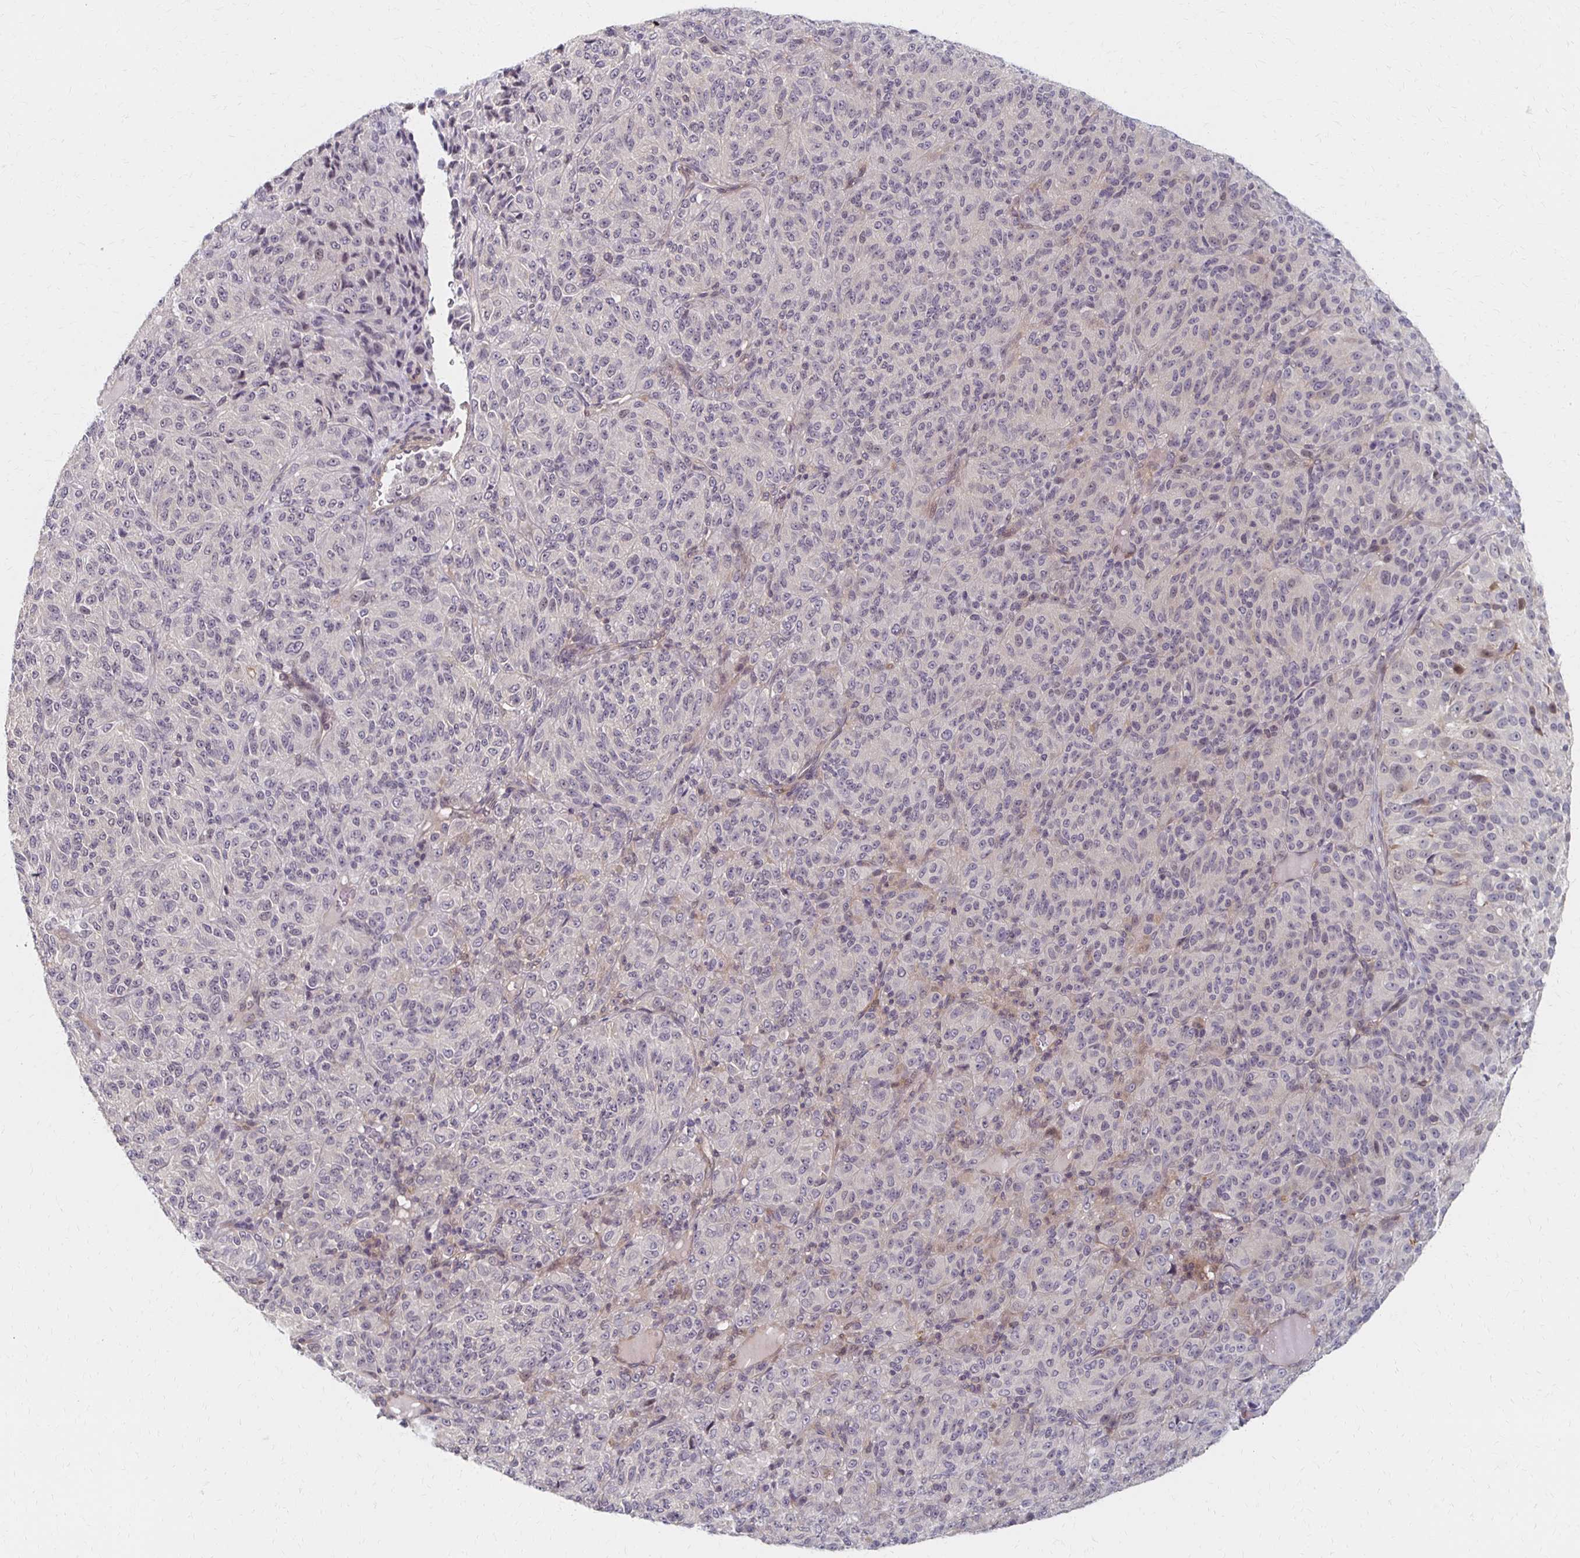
{"staining": {"intensity": "negative", "quantity": "none", "location": "none"}, "tissue": "melanoma", "cell_type": "Tumor cells", "image_type": "cancer", "snomed": [{"axis": "morphology", "description": "Malignant melanoma, Metastatic site"}, {"axis": "topography", "description": "Brain"}], "caption": "Tumor cells show no significant positivity in malignant melanoma (metastatic site).", "gene": "PRKCB", "patient": {"sex": "female", "age": 56}}